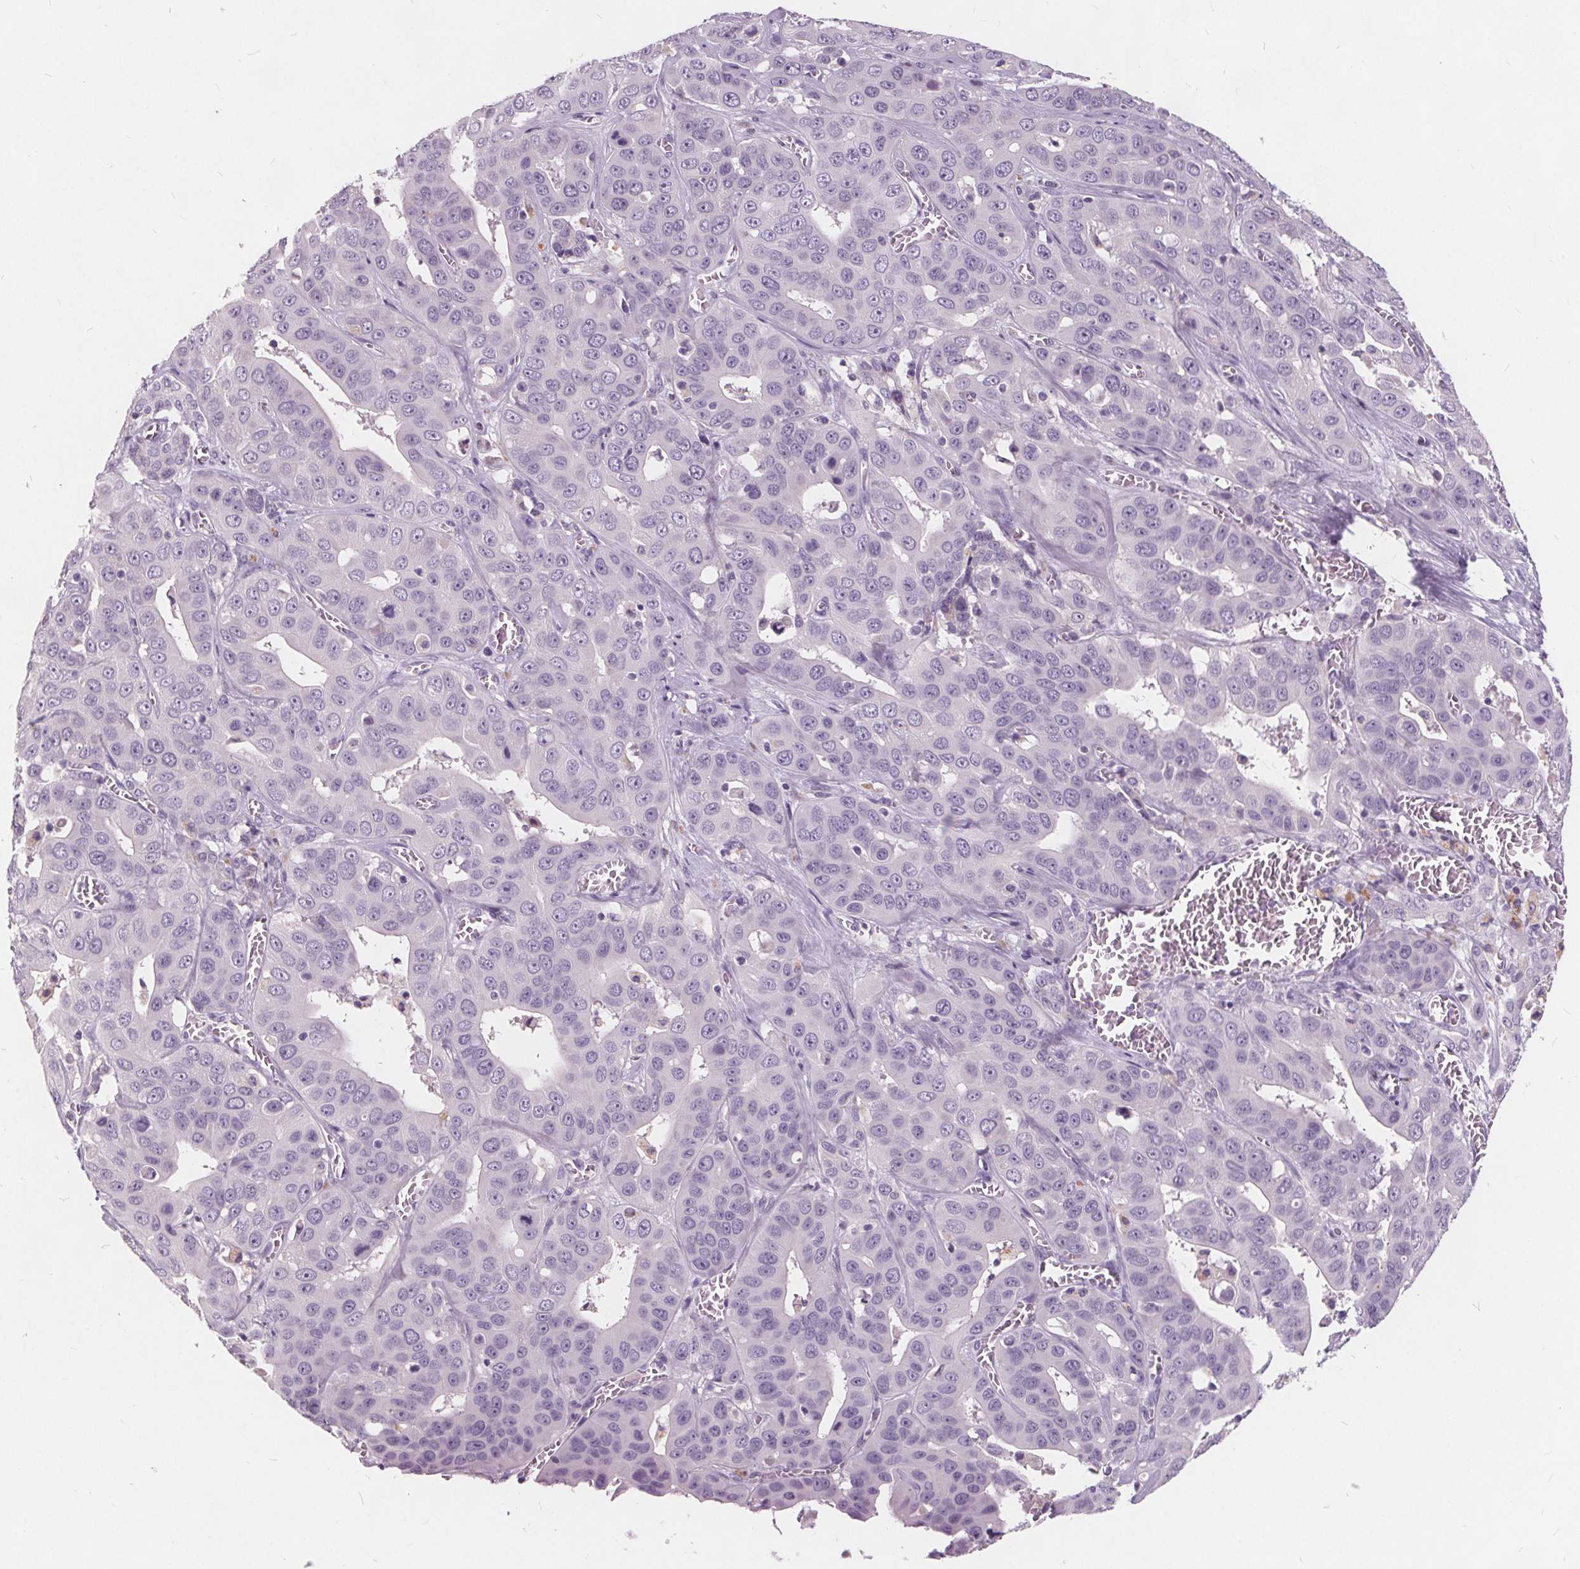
{"staining": {"intensity": "negative", "quantity": "none", "location": "none"}, "tissue": "liver cancer", "cell_type": "Tumor cells", "image_type": "cancer", "snomed": [{"axis": "morphology", "description": "Cholangiocarcinoma"}, {"axis": "topography", "description": "Liver"}], "caption": "Immunohistochemical staining of cholangiocarcinoma (liver) demonstrates no significant staining in tumor cells.", "gene": "PLA2G2E", "patient": {"sex": "female", "age": 52}}